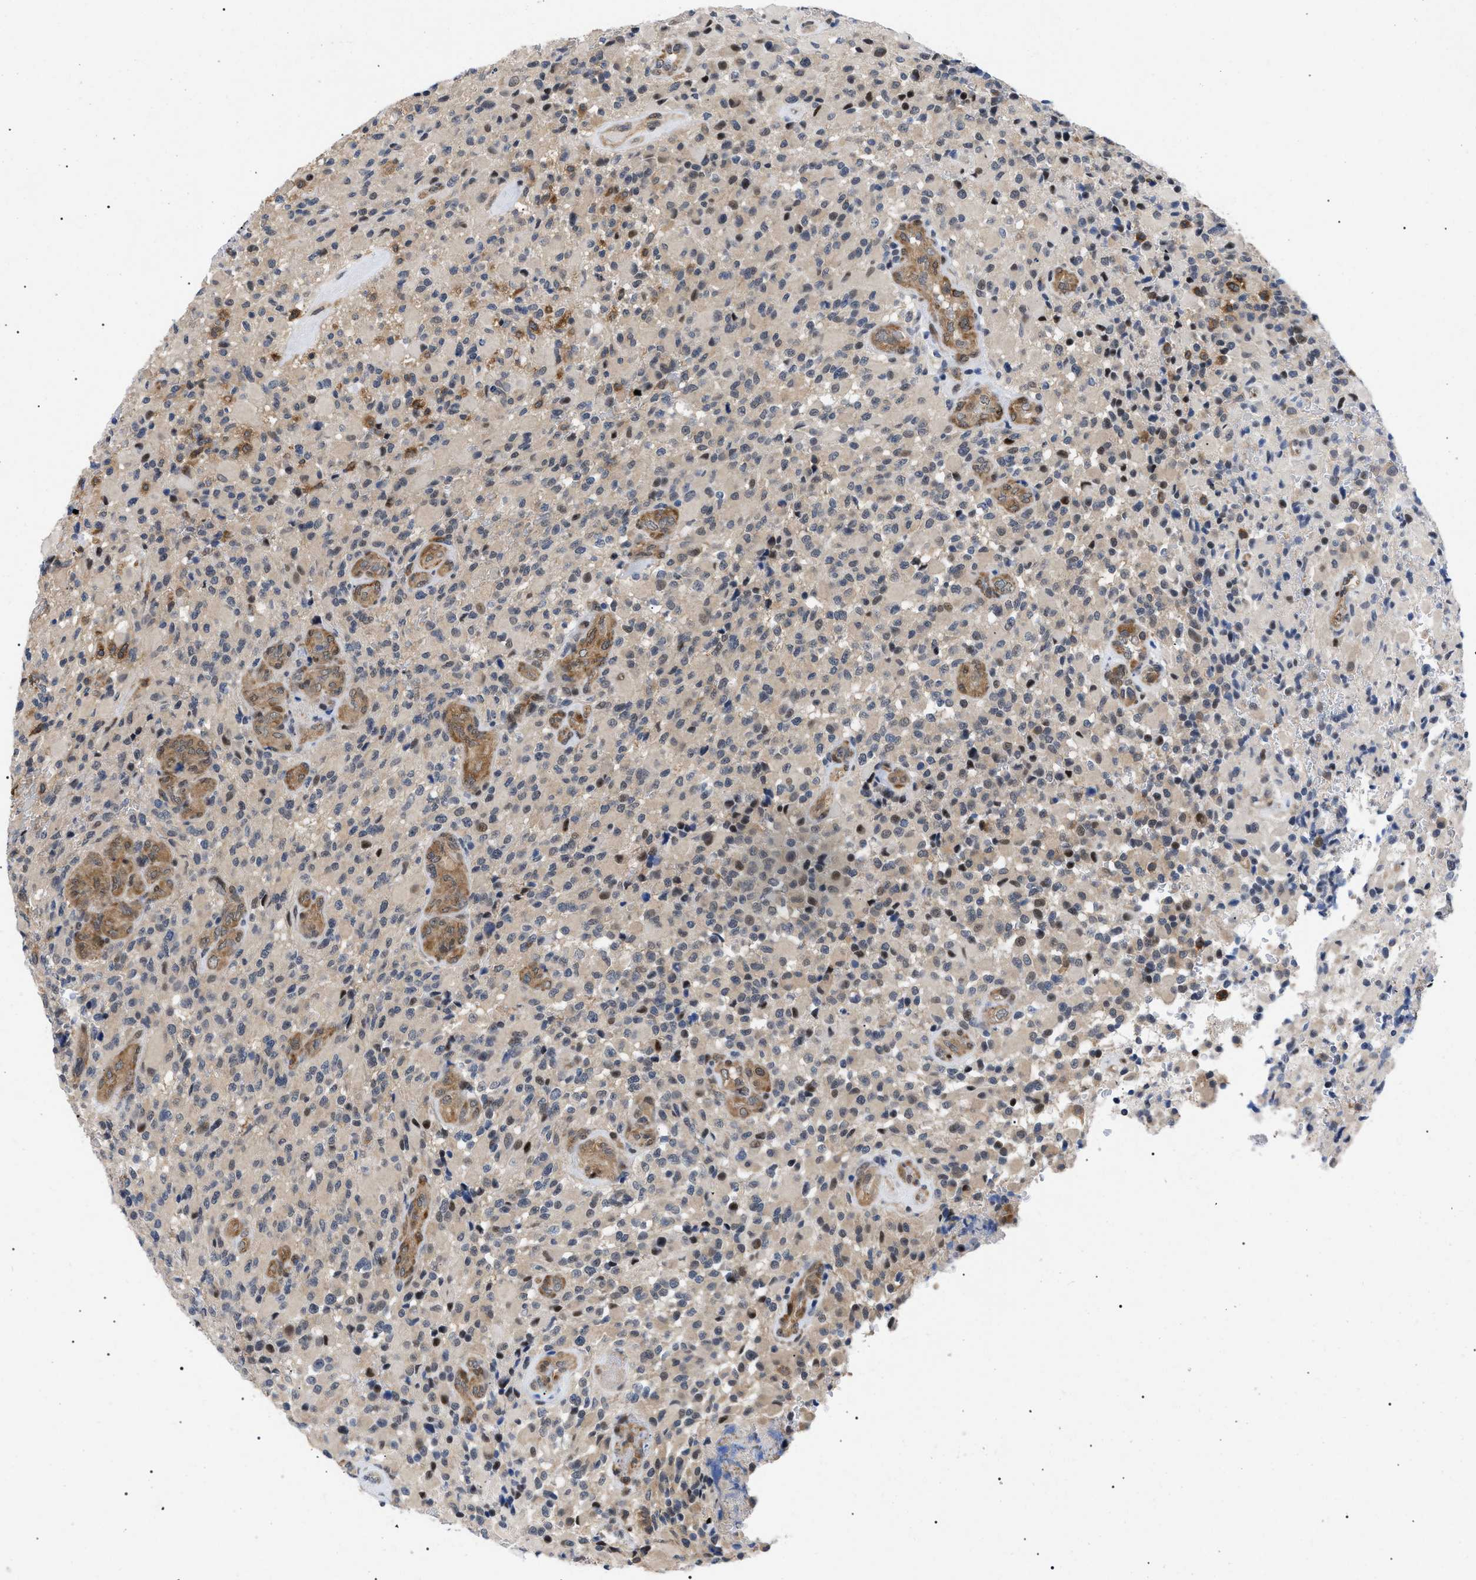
{"staining": {"intensity": "moderate", "quantity": "<25%", "location": "cytoplasmic/membranous,nuclear"}, "tissue": "glioma", "cell_type": "Tumor cells", "image_type": "cancer", "snomed": [{"axis": "morphology", "description": "Glioma, malignant, High grade"}, {"axis": "topography", "description": "Brain"}], "caption": "Immunohistochemical staining of malignant high-grade glioma demonstrates low levels of moderate cytoplasmic/membranous and nuclear expression in about <25% of tumor cells.", "gene": "GARRE1", "patient": {"sex": "male", "age": 71}}